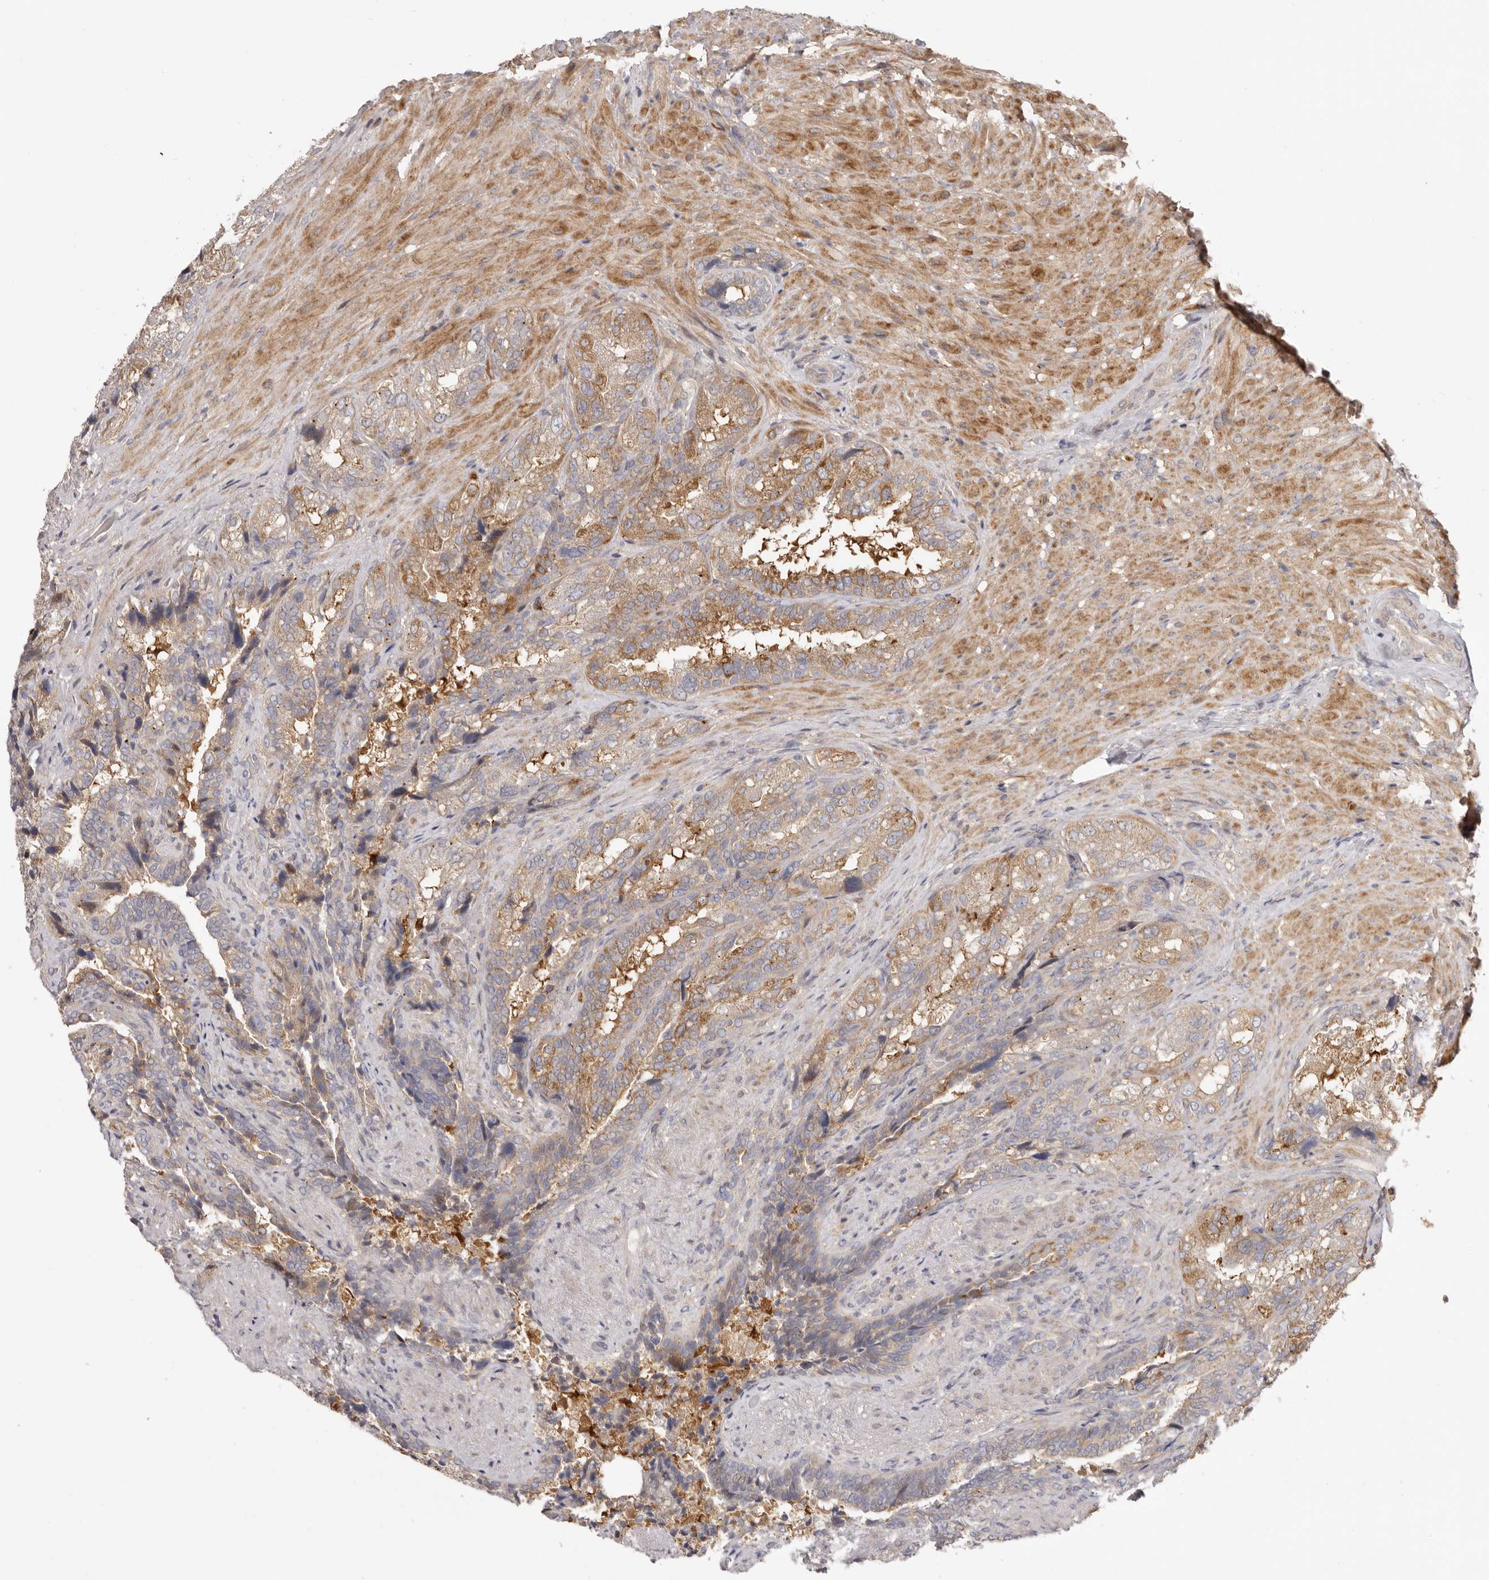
{"staining": {"intensity": "moderate", "quantity": "25%-75%", "location": "cytoplasmic/membranous"}, "tissue": "seminal vesicle", "cell_type": "Glandular cells", "image_type": "normal", "snomed": [{"axis": "morphology", "description": "Normal tissue, NOS"}, {"axis": "topography", "description": "Seminal veicle"}, {"axis": "topography", "description": "Peripheral nerve tissue"}], "caption": "Normal seminal vesicle displays moderate cytoplasmic/membranous expression in approximately 25%-75% of glandular cells, visualized by immunohistochemistry. The protein of interest is shown in brown color, while the nuclei are stained blue.", "gene": "MSRB2", "patient": {"sex": "male", "age": 63}}